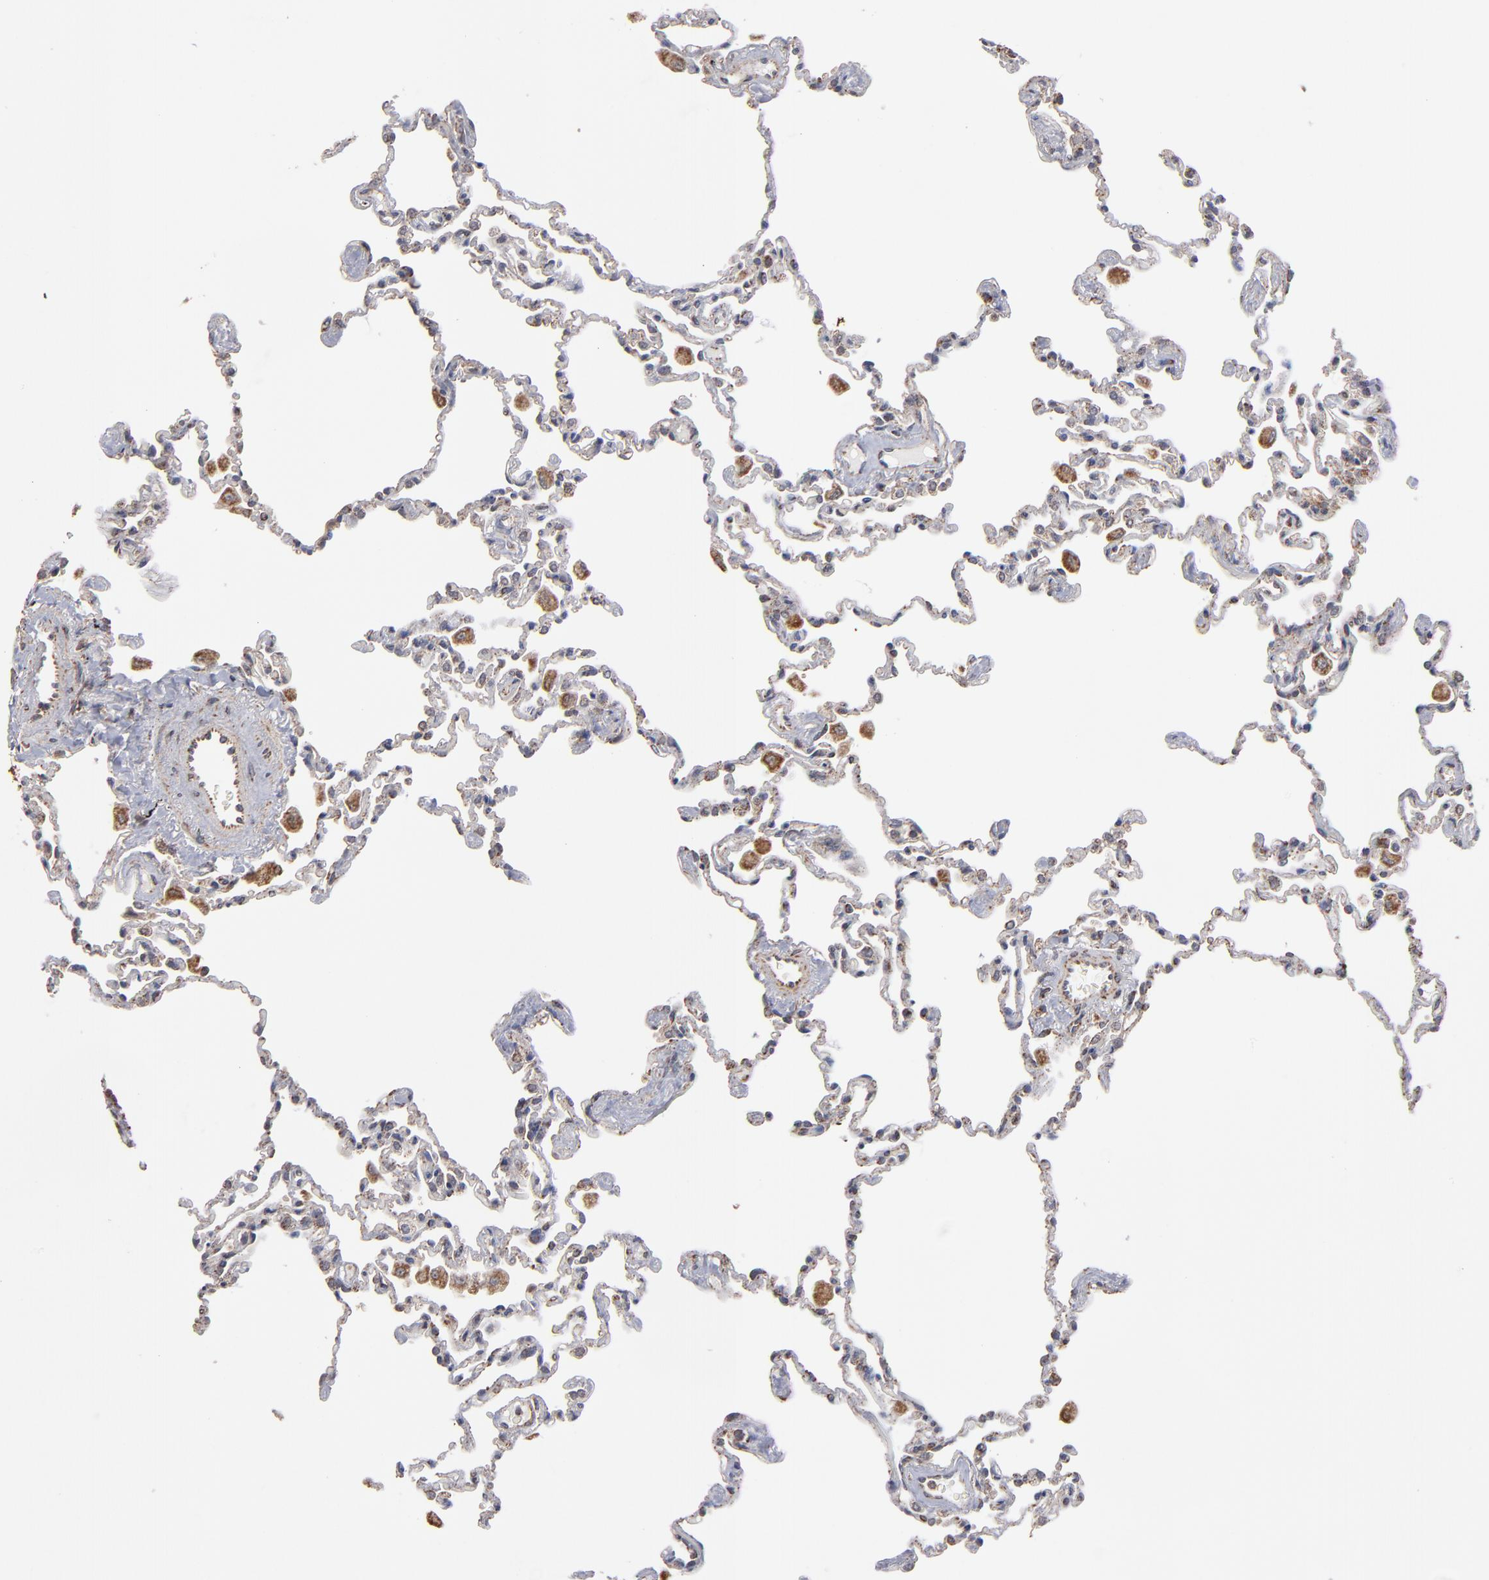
{"staining": {"intensity": "weak", "quantity": "25%-75%", "location": "cytoplasmic/membranous"}, "tissue": "lung", "cell_type": "Alveolar cells", "image_type": "normal", "snomed": [{"axis": "morphology", "description": "Normal tissue, NOS"}, {"axis": "topography", "description": "Lung"}], "caption": "Protein staining of unremarkable lung displays weak cytoplasmic/membranous staining in about 25%-75% of alveolar cells. The staining was performed using DAB (3,3'-diaminobenzidine) to visualize the protein expression in brown, while the nuclei were stained in blue with hematoxylin (Magnification: 20x).", "gene": "MIPOL1", "patient": {"sex": "male", "age": 59}}